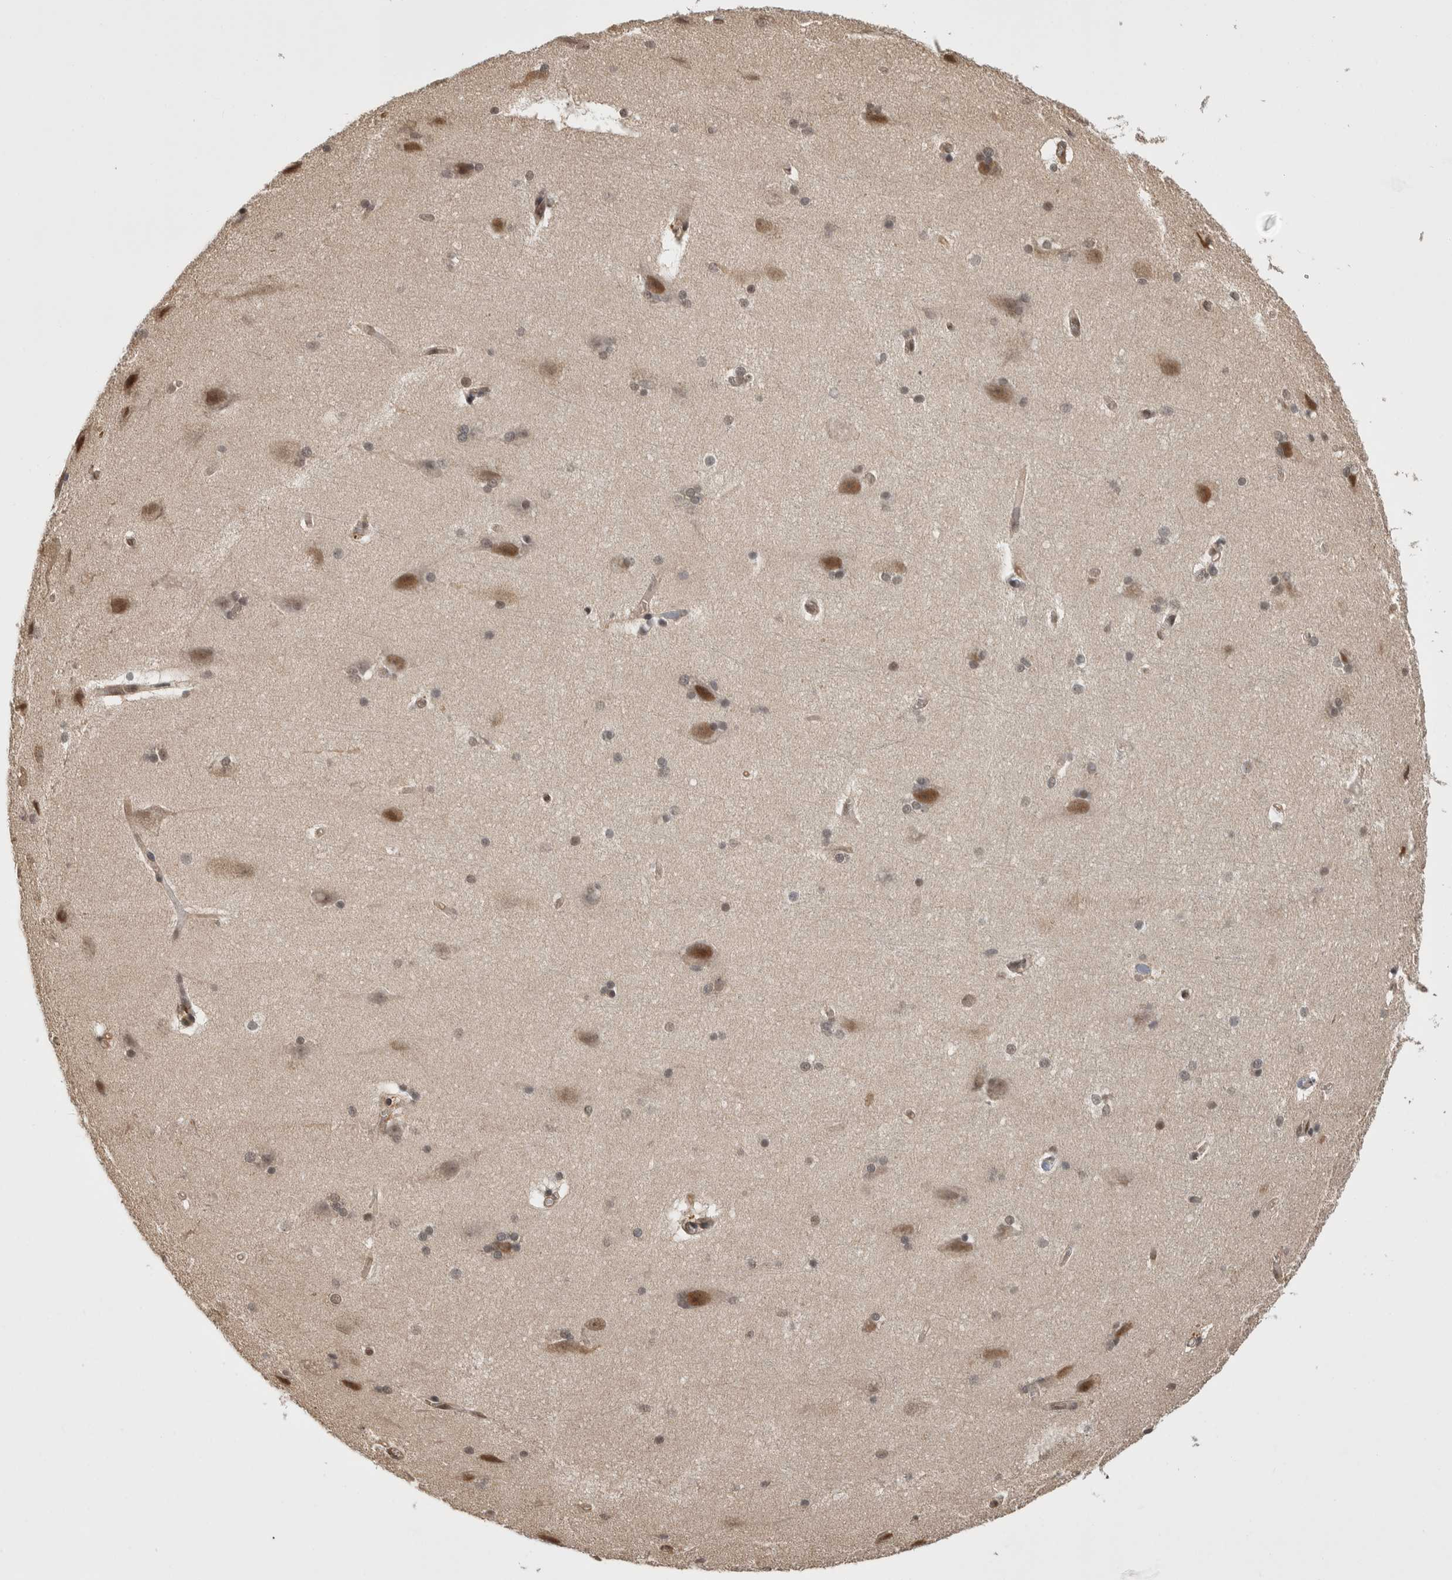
{"staining": {"intensity": "weak", "quantity": "25%-75%", "location": "cytoplasmic/membranous,nuclear"}, "tissue": "cerebral cortex", "cell_type": "Endothelial cells", "image_type": "normal", "snomed": [{"axis": "morphology", "description": "Normal tissue, NOS"}, {"axis": "topography", "description": "Cerebral cortex"}, {"axis": "topography", "description": "Hippocampus"}], "caption": "Endothelial cells exhibit low levels of weak cytoplasmic/membranous,nuclear expression in about 25%-75% of cells in benign human cerebral cortex.", "gene": "ZNF592", "patient": {"sex": "female", "age": 19}}